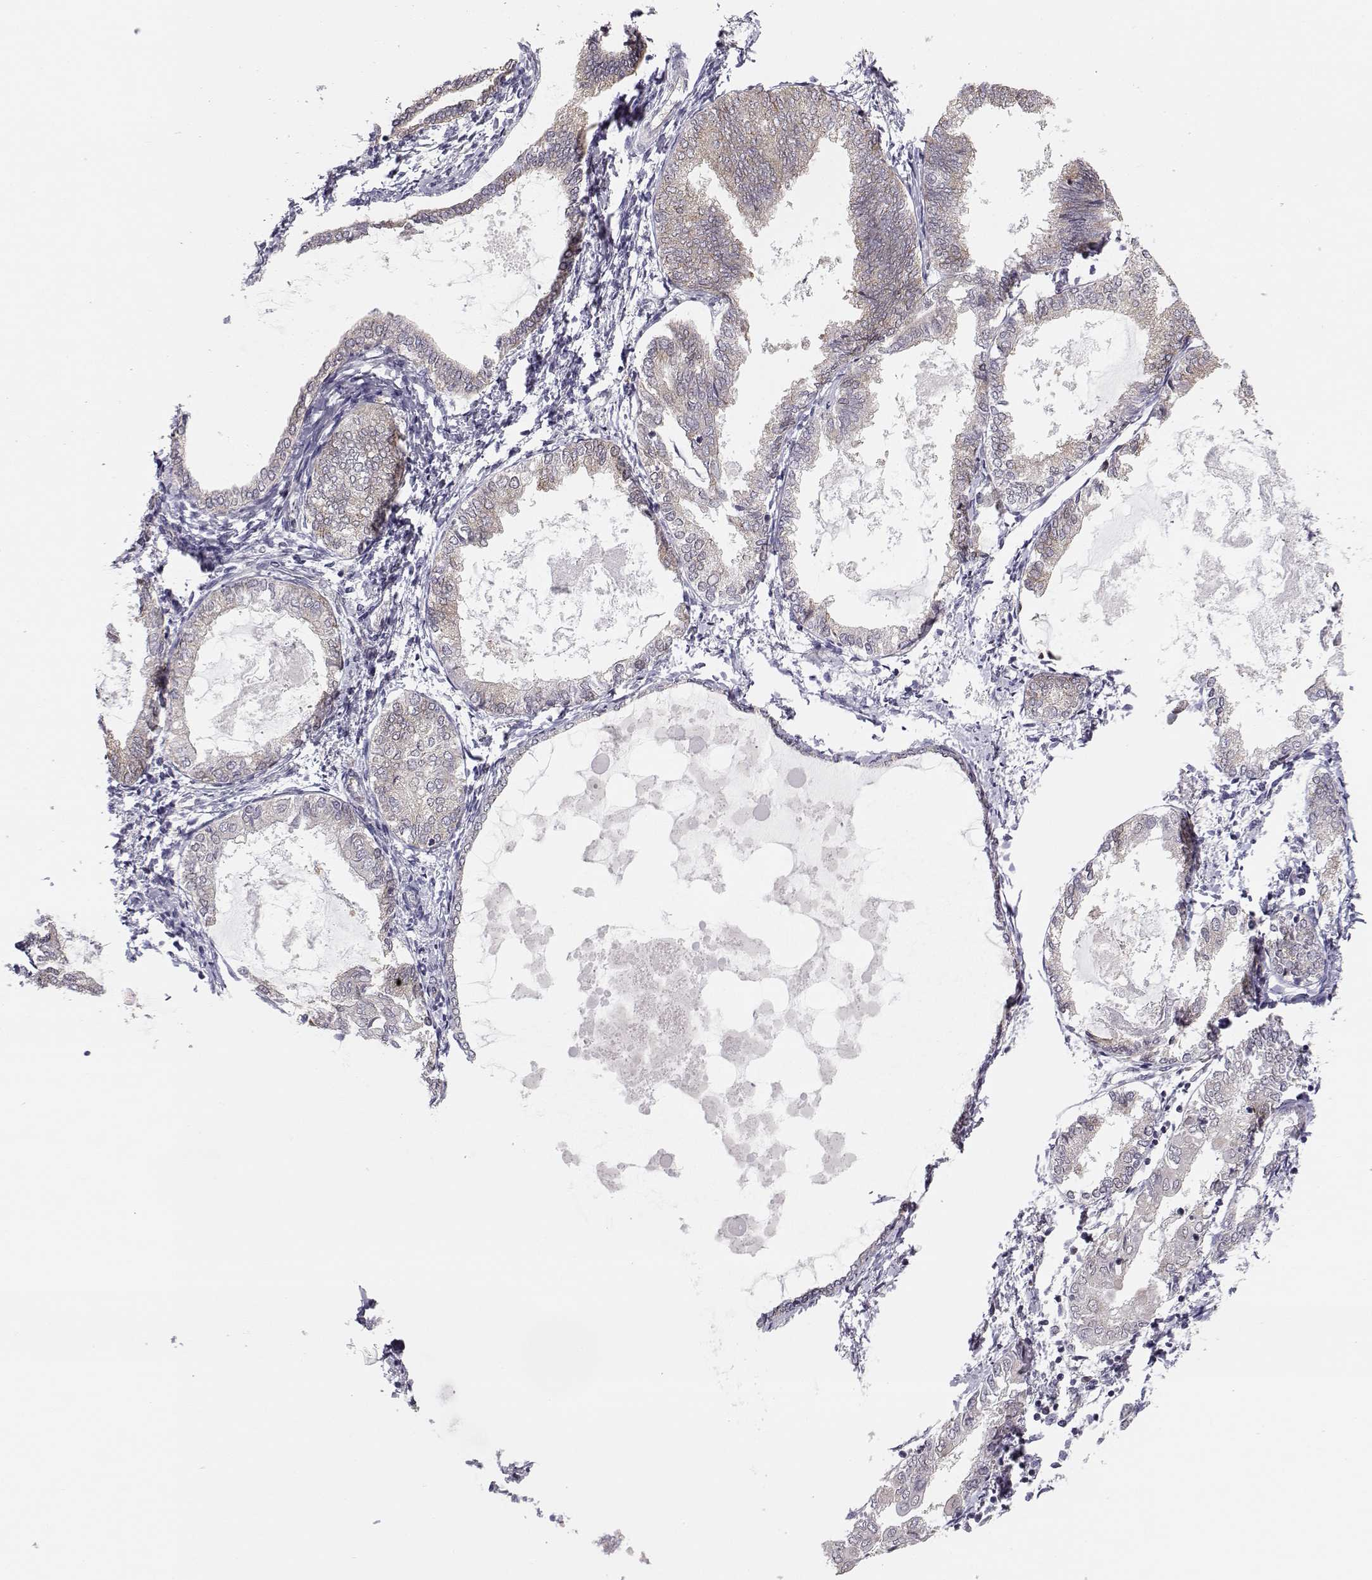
{"staining": {"intensity": "weak", "quantity": "<25%", "location": "cytoplasmic/membranous"}, "tissue": "endometrial cancer", "cell_type": "Tumor cells", "image_type": "cancer", "snomed": [{"axis": "morphology", "description": "Adenocarcinoma, NOS"}, {"axis": "topography", "description": "Endometrium"}], "caption": "Image shows no significant protein staining in tumor cells of adenocarcinoma (endometrial).", "gene": "KIF13B", "patient": {"sex": "female", "age": 68}}